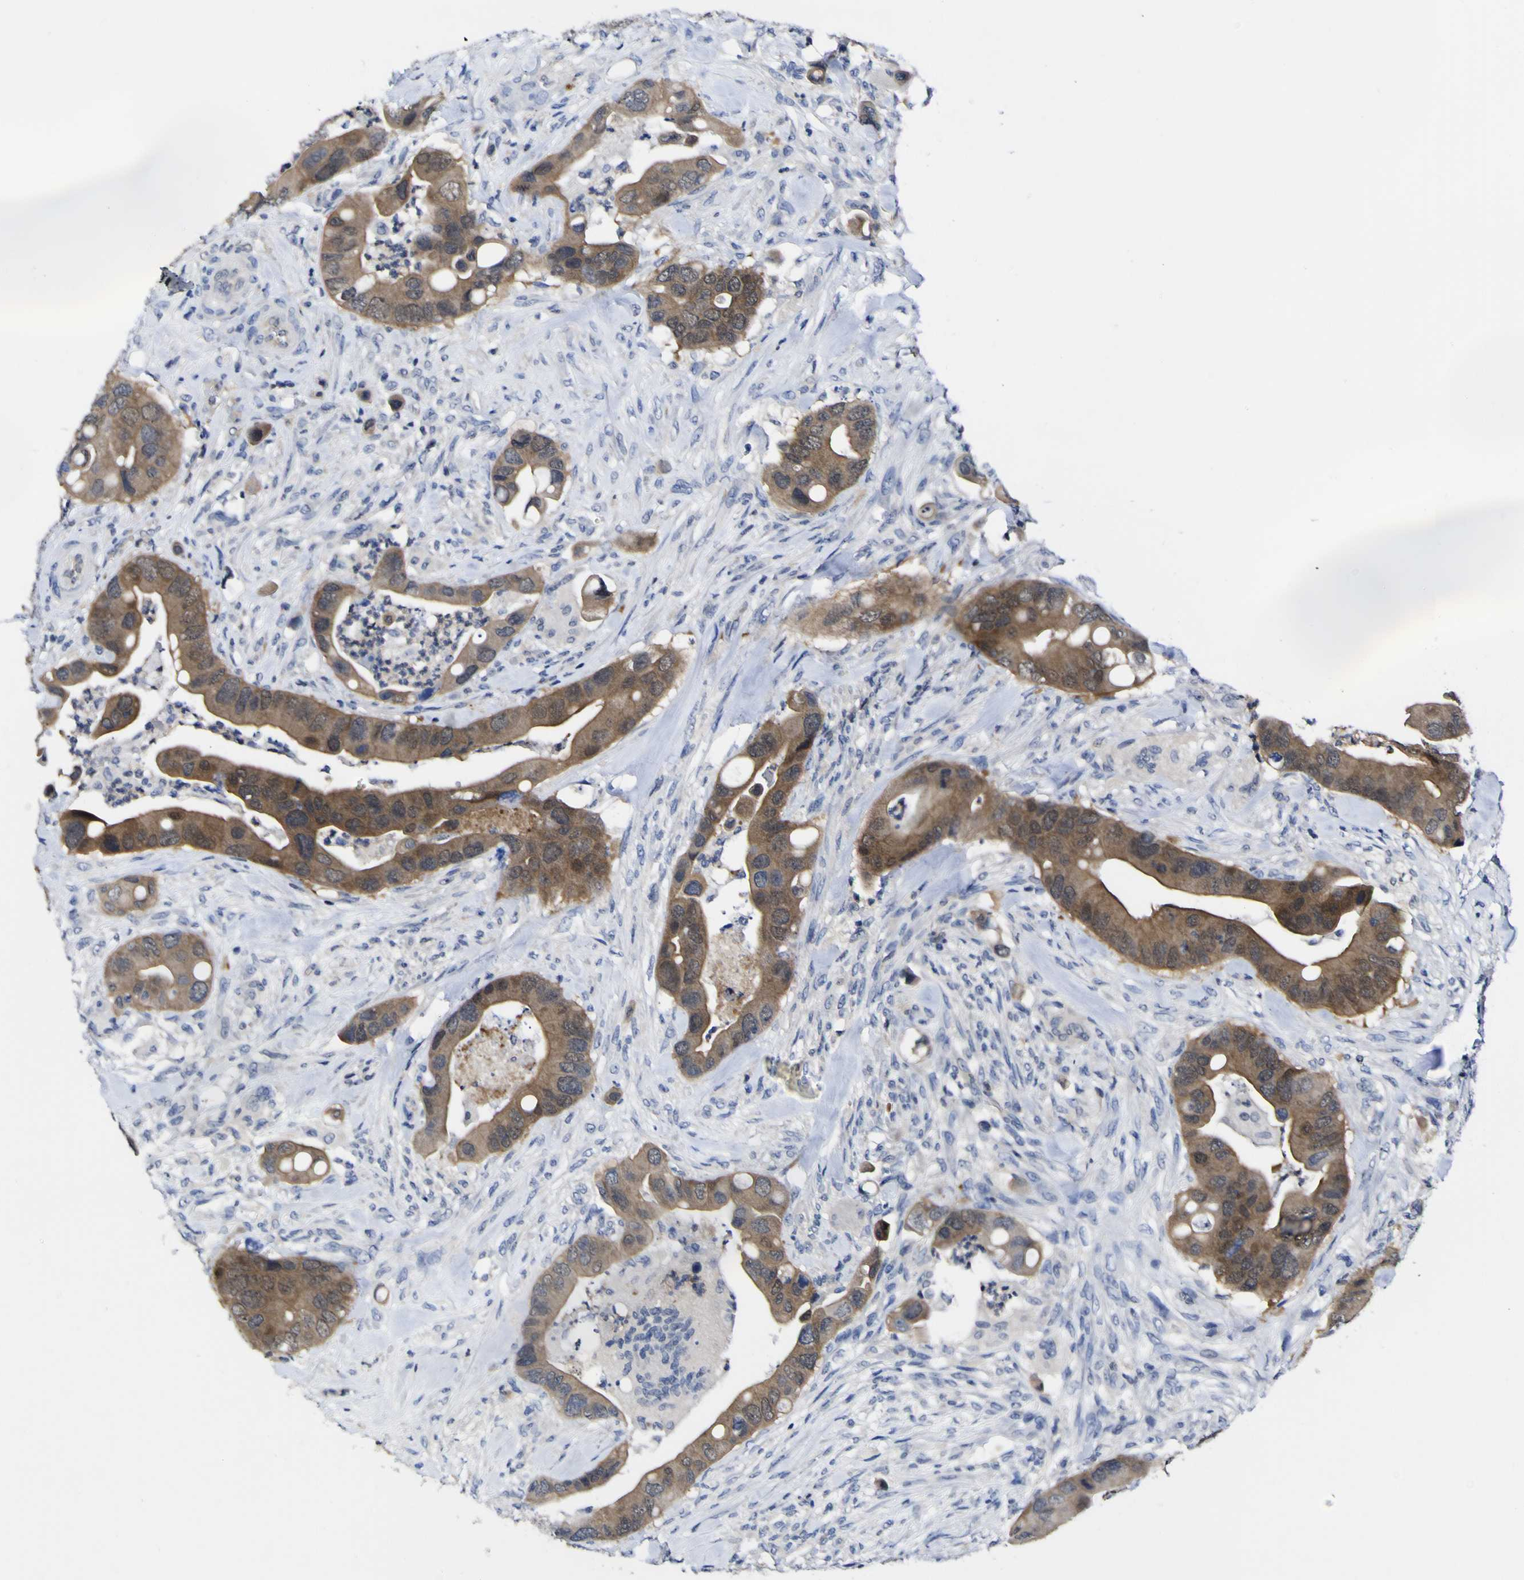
{"staining": {"intensity": "moderate", "quantity": ">75%", "location": "cytoplasmic/membranous"}, "tissue": "colorectal cancer", "cell_type": "Tumor cells", "image_type": "cancer", "snomed": [{"axis": "morphology", "description": "Adenocarcinoma, NOS"}, {"axis": "topography", "description": "Rectum"}], "caption": "Approximately >75% of tumor cells in human adenocarcinoma (colorectal) reveal moderate cytoplasmic/membranous protein expression as visualized by brown immunohistochemical staining.", "gene": "CASP6", "patient": {"sex": "female", "age": 57}}